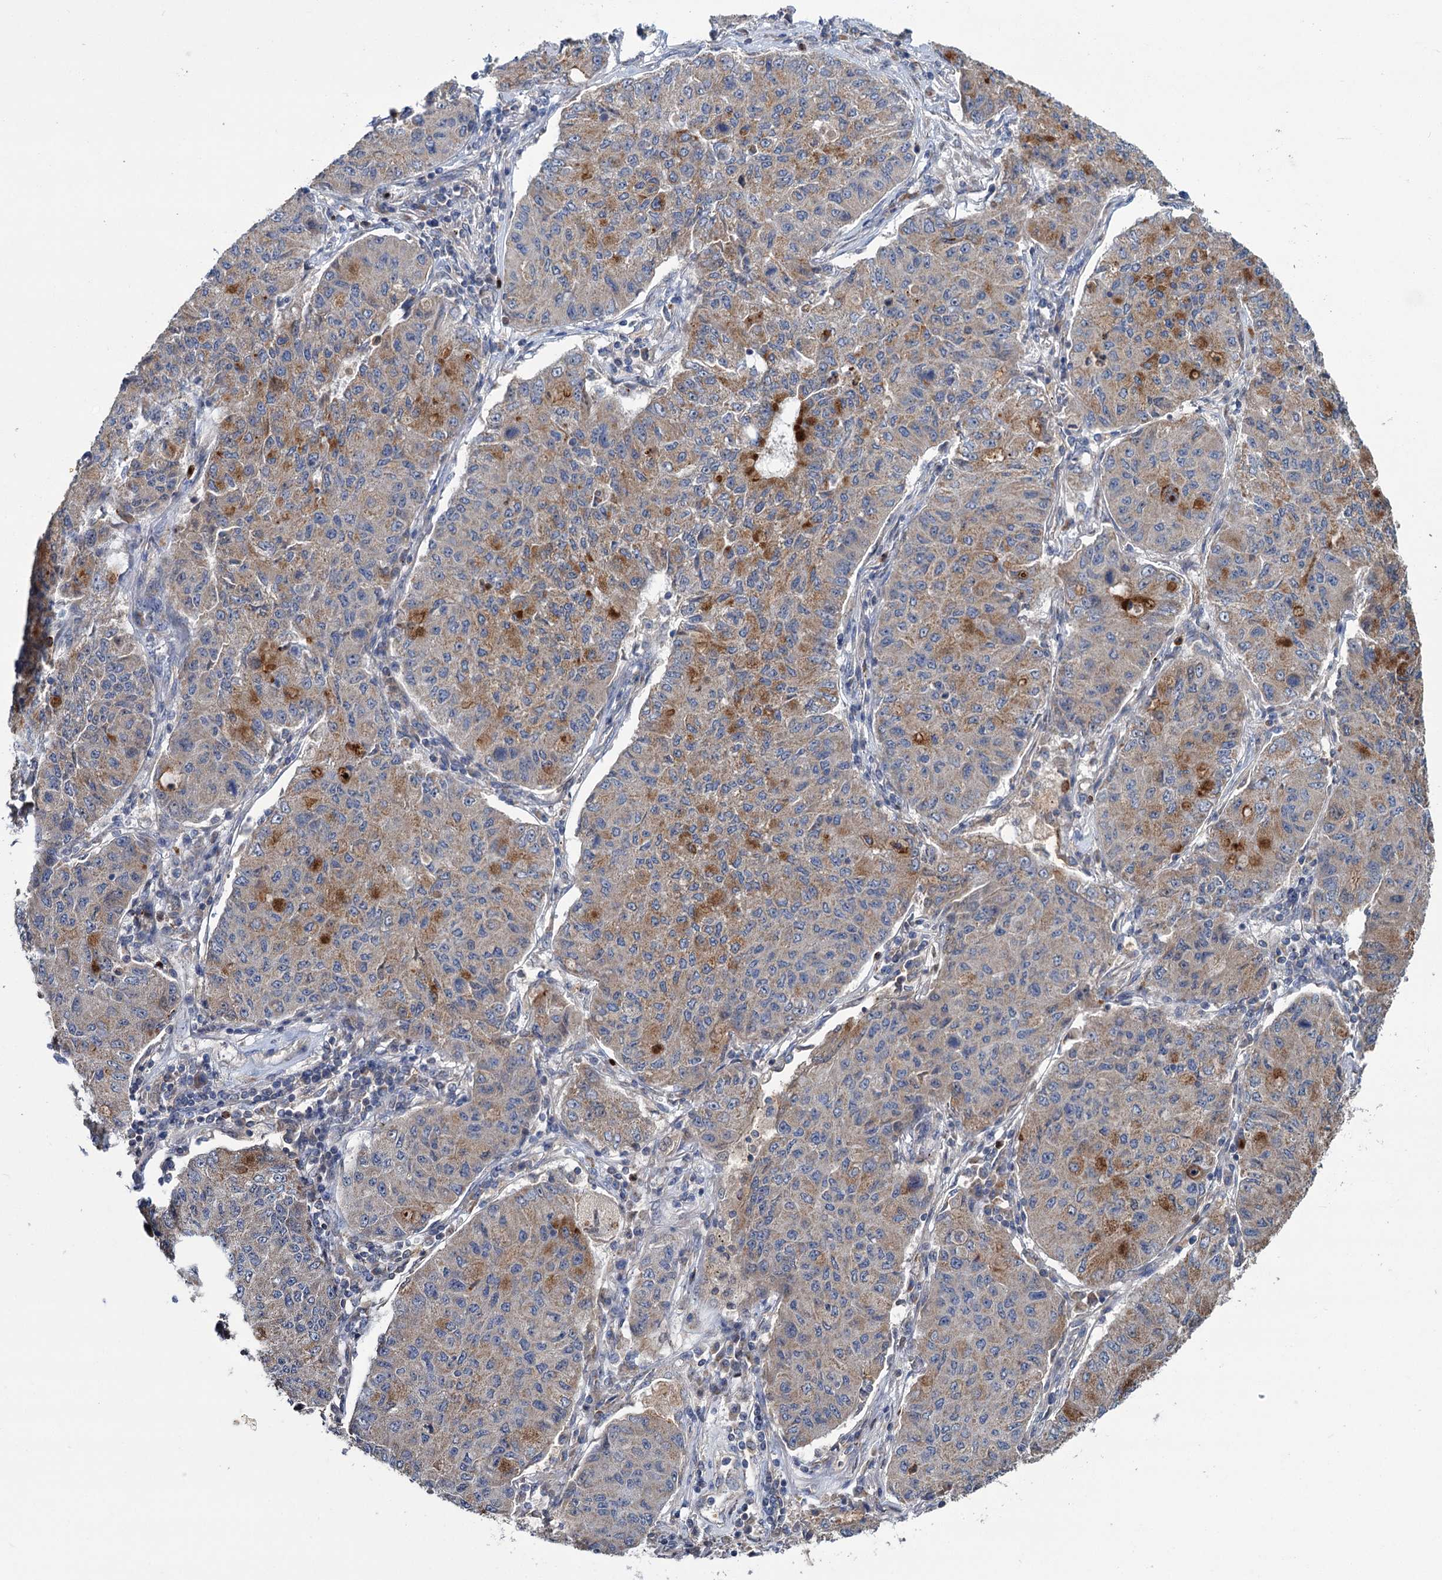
{"staining": {"intensity": "moderate", "quantity": "25%-75%", "location": "cytoplasmic/membranous"}, "tissue": "lung cancer", "cell_type": "Tumor cells", "image_type": "cancer", "snomed": [{"axis": "morphology", "description": "Squamous cell carcinoma, NOS"}, {"axis": "topography", "description": "Lung"}], "caption": "Immunohistochemical staining of human squamous cell carcinoma (lung) reveals medium levels of moderate cytoplasmic/membranous protein positivity in approximately 25%-75% of tumor cells.", "gene": "DYNC2H1", "patient": {"sex": "male", "age": 74}}